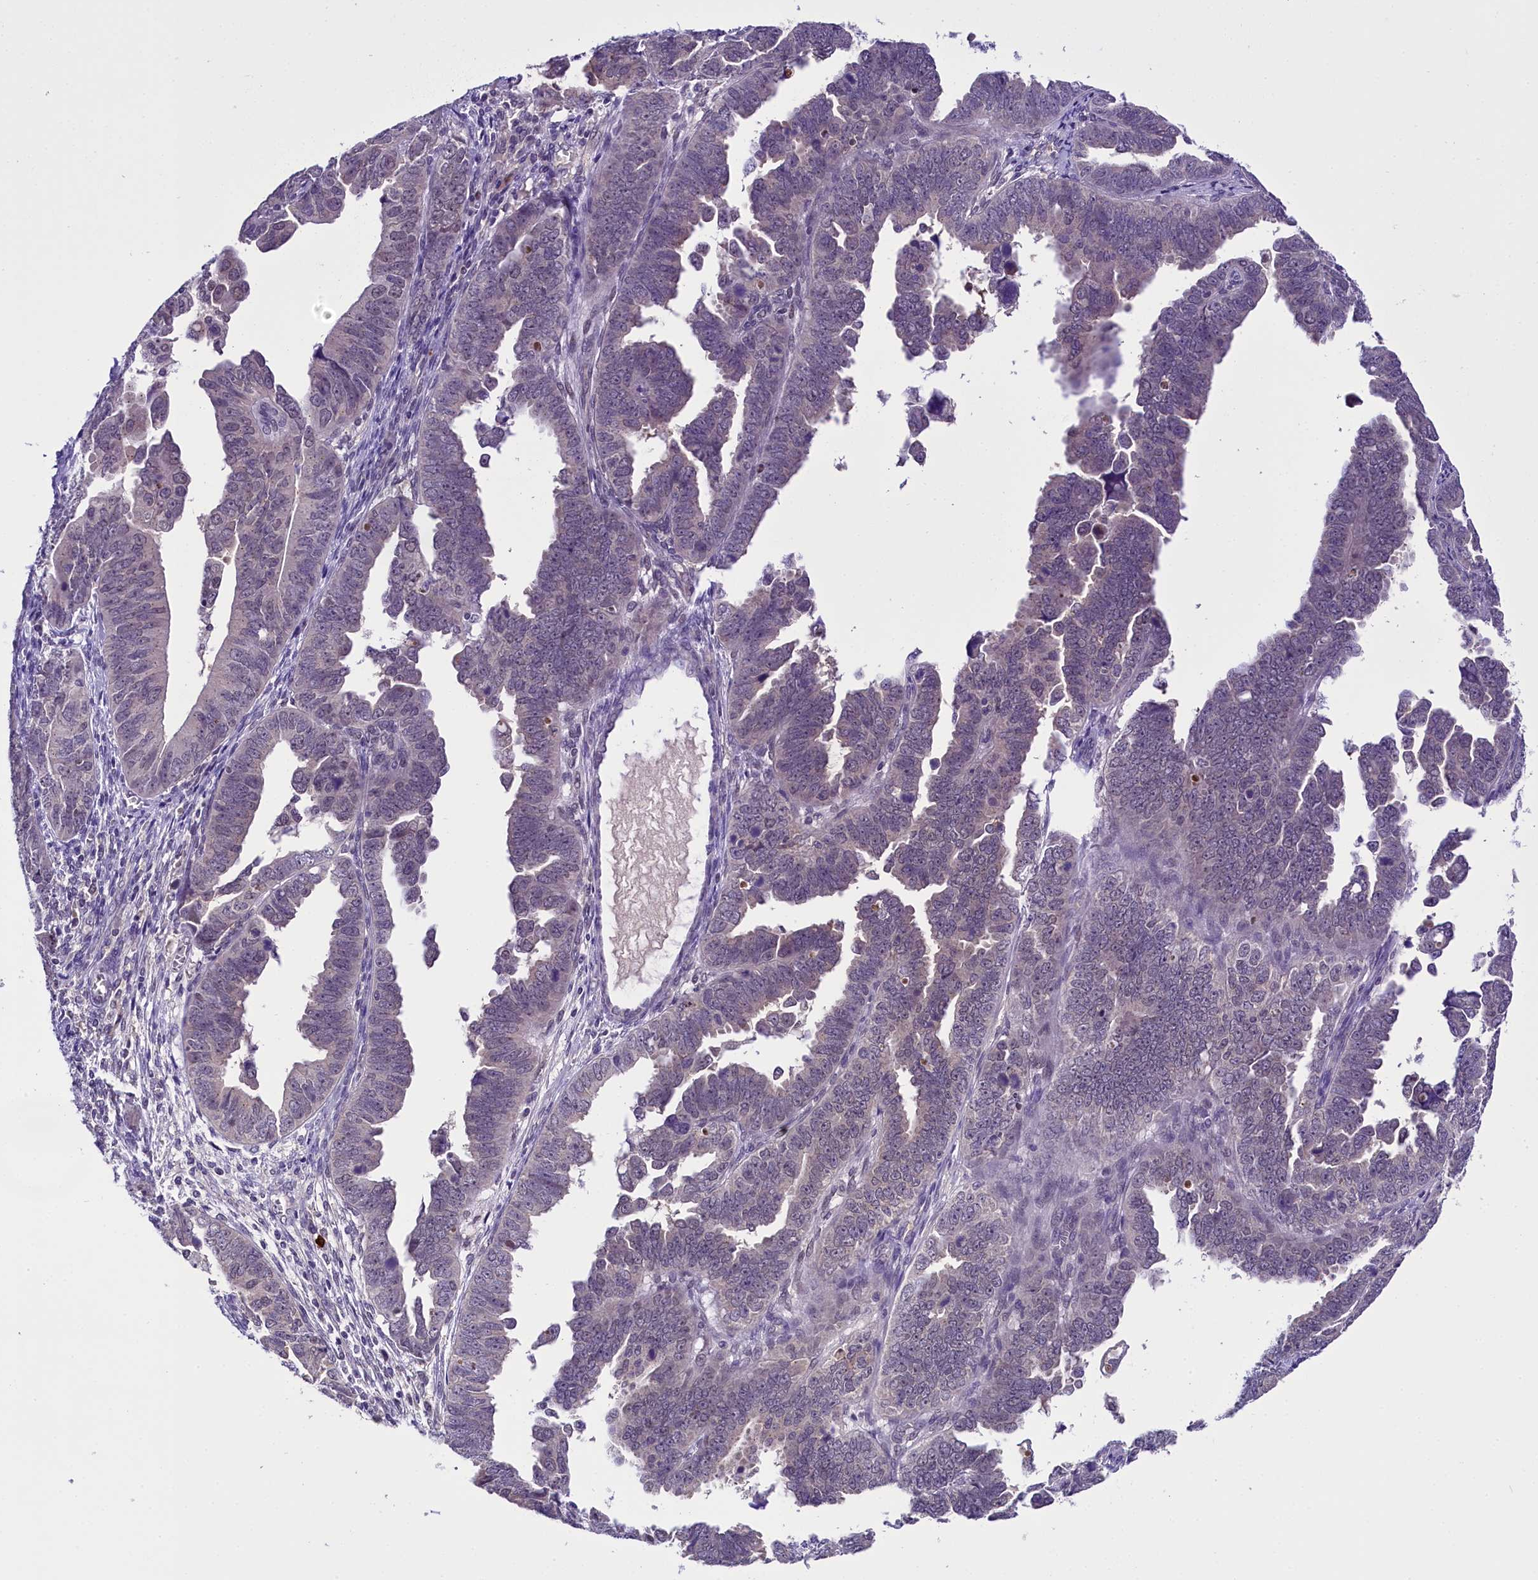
{"staining": {"intensity": "negative", "quantity": "none", "location": "none"}, "tissue": "endometrial cancer", "cell_type": "Tumor cells", "image_type": "cancer", "snomed": [{"axis": "morphology", "description": "Adenocarcinoma, NOS"}, {"axis": "topography", "description": "Endometrium"}], "caption": "This is a histopathology image of immunohistochemistry staining of endometrial cancer, which shows no expression in tumor cells.", "gene": "IQCN", "patient": {"sex": "female", "age": 75}}